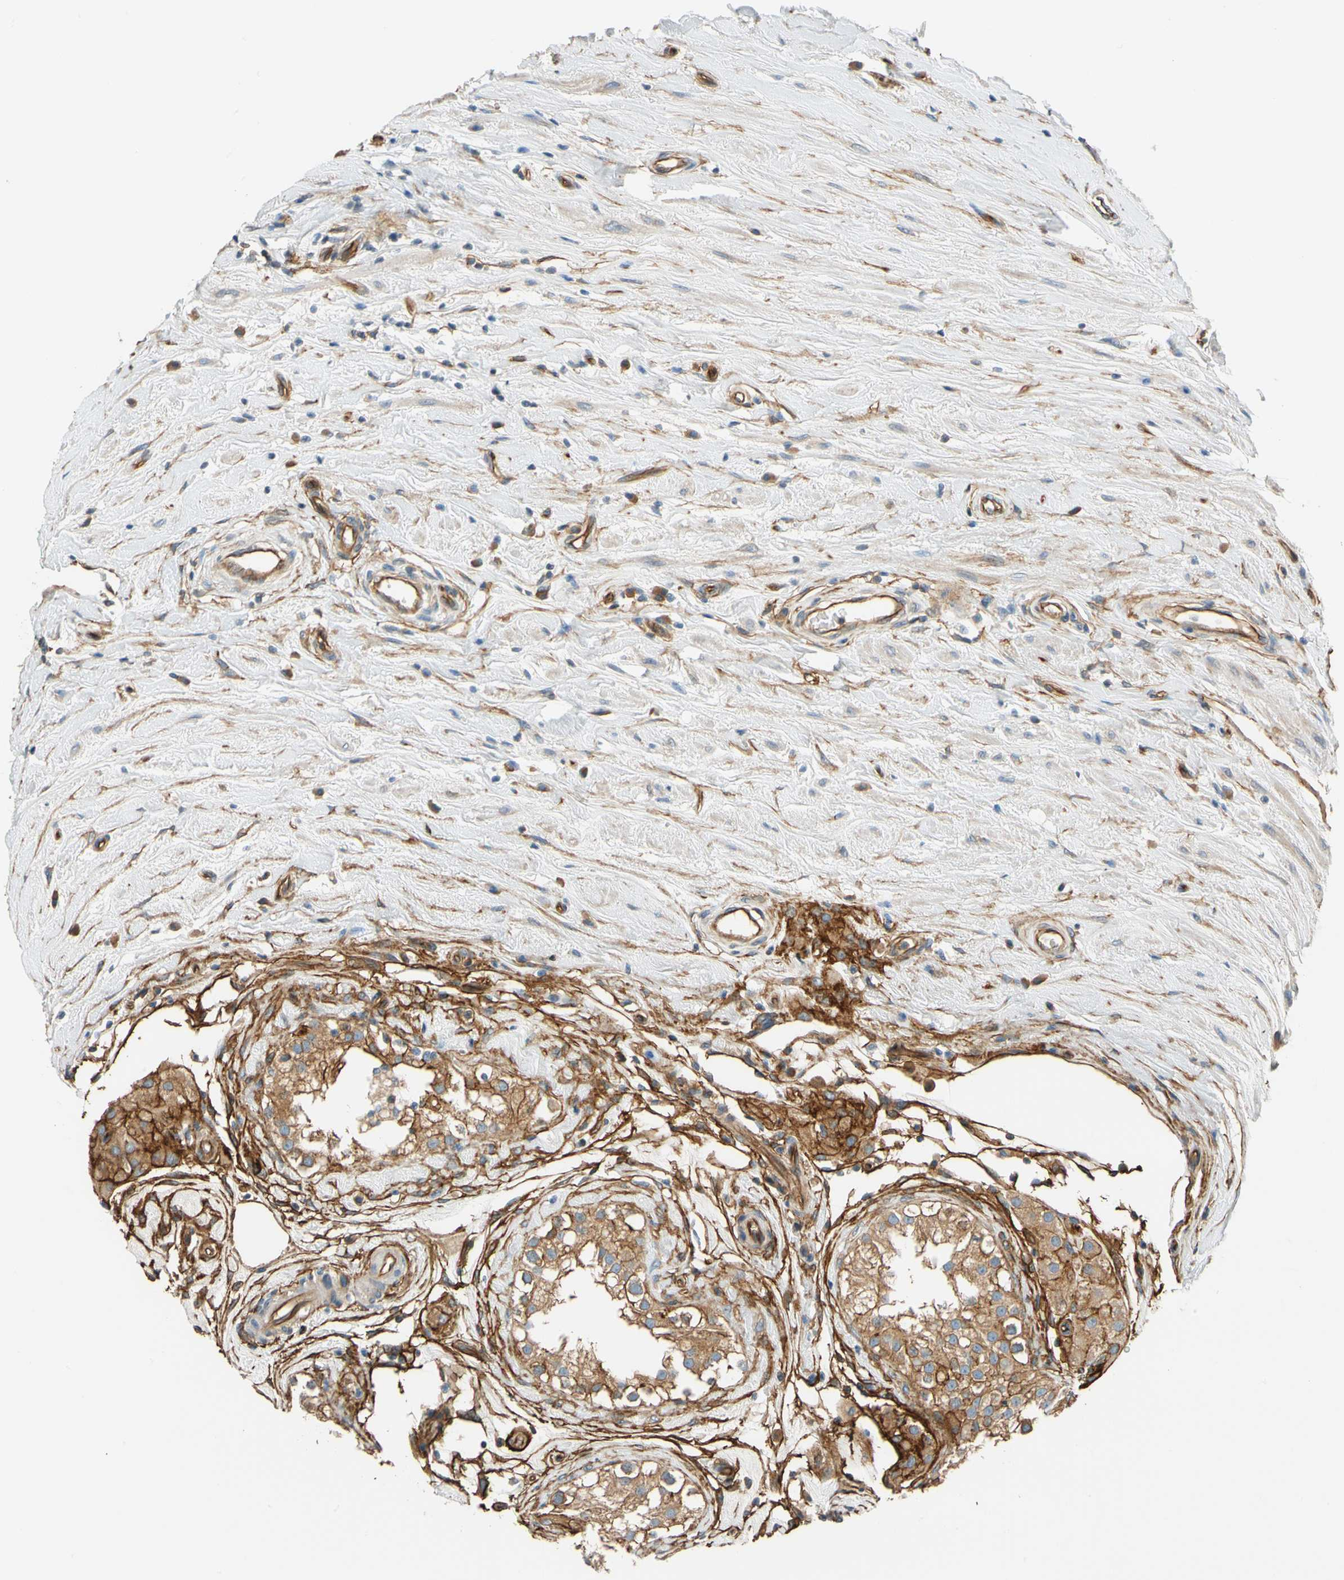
{"staining": {"intensity": "moderate", "quantity": ">75%", "location": "cytoplasmic/membranous"}, "tissue": "epididymis", "cell_type": "Glandular cells", "image_type": "normal", "snomed": [{"axis": "morphology", "description": "Normal tissue, NOS"}, {"axis": "morphology", "description": "Inflammation, NOS"}, {"axis": "topography", "description": "Epididymis"}], "caption": "Immunohistochemical staining of benign epididymis reveals medium levels of moderate cytoplasmic/membranous positivity in about >75% of glandular cells. The staining was performed using DAB (3,3'-diaminobenzidine) to visualize the protein expression in brown, while the nuclei were stained in blue with hematoxylin (Magnification: 20x).", "gene": "SPTAN1", "patient": {"sex": "male", "age": 84}}